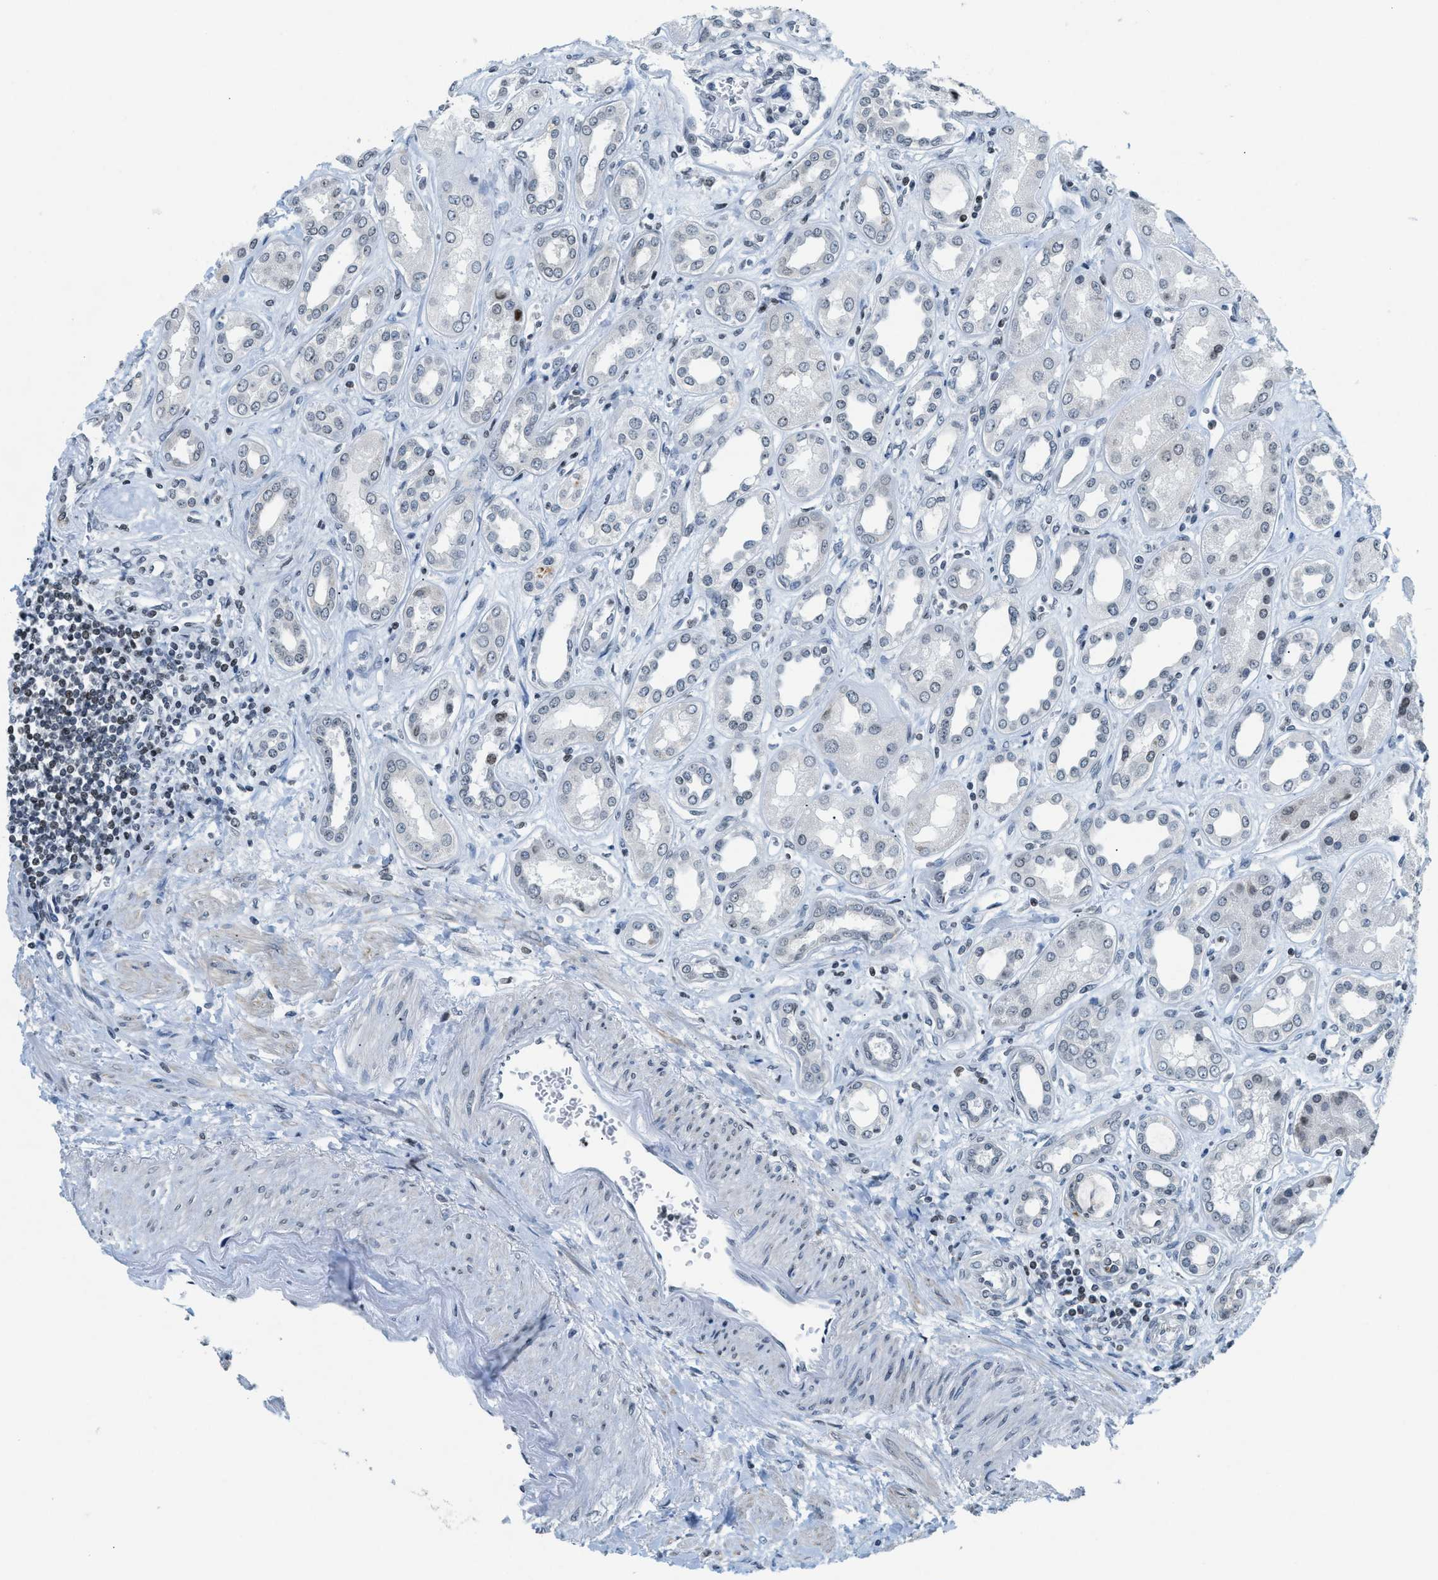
{"staining": {"intensity": "negative", "quantity": "none", "location": "none"}, "tissue": "kidney", "cell_type": "Cells in glomeruli", "image_type": "normal", "snomed": [{"axis": "morphology", "description": "Normal tissue, NOS"}, {"axis": "topography", "description": "Kidney"}], "caption": "The immunohistochemistry photomicrograph has no significant expression in cells in glomeruli of kidney.", "gene": "UVRAG", "patient": {"sex": "male", "age": 59}}